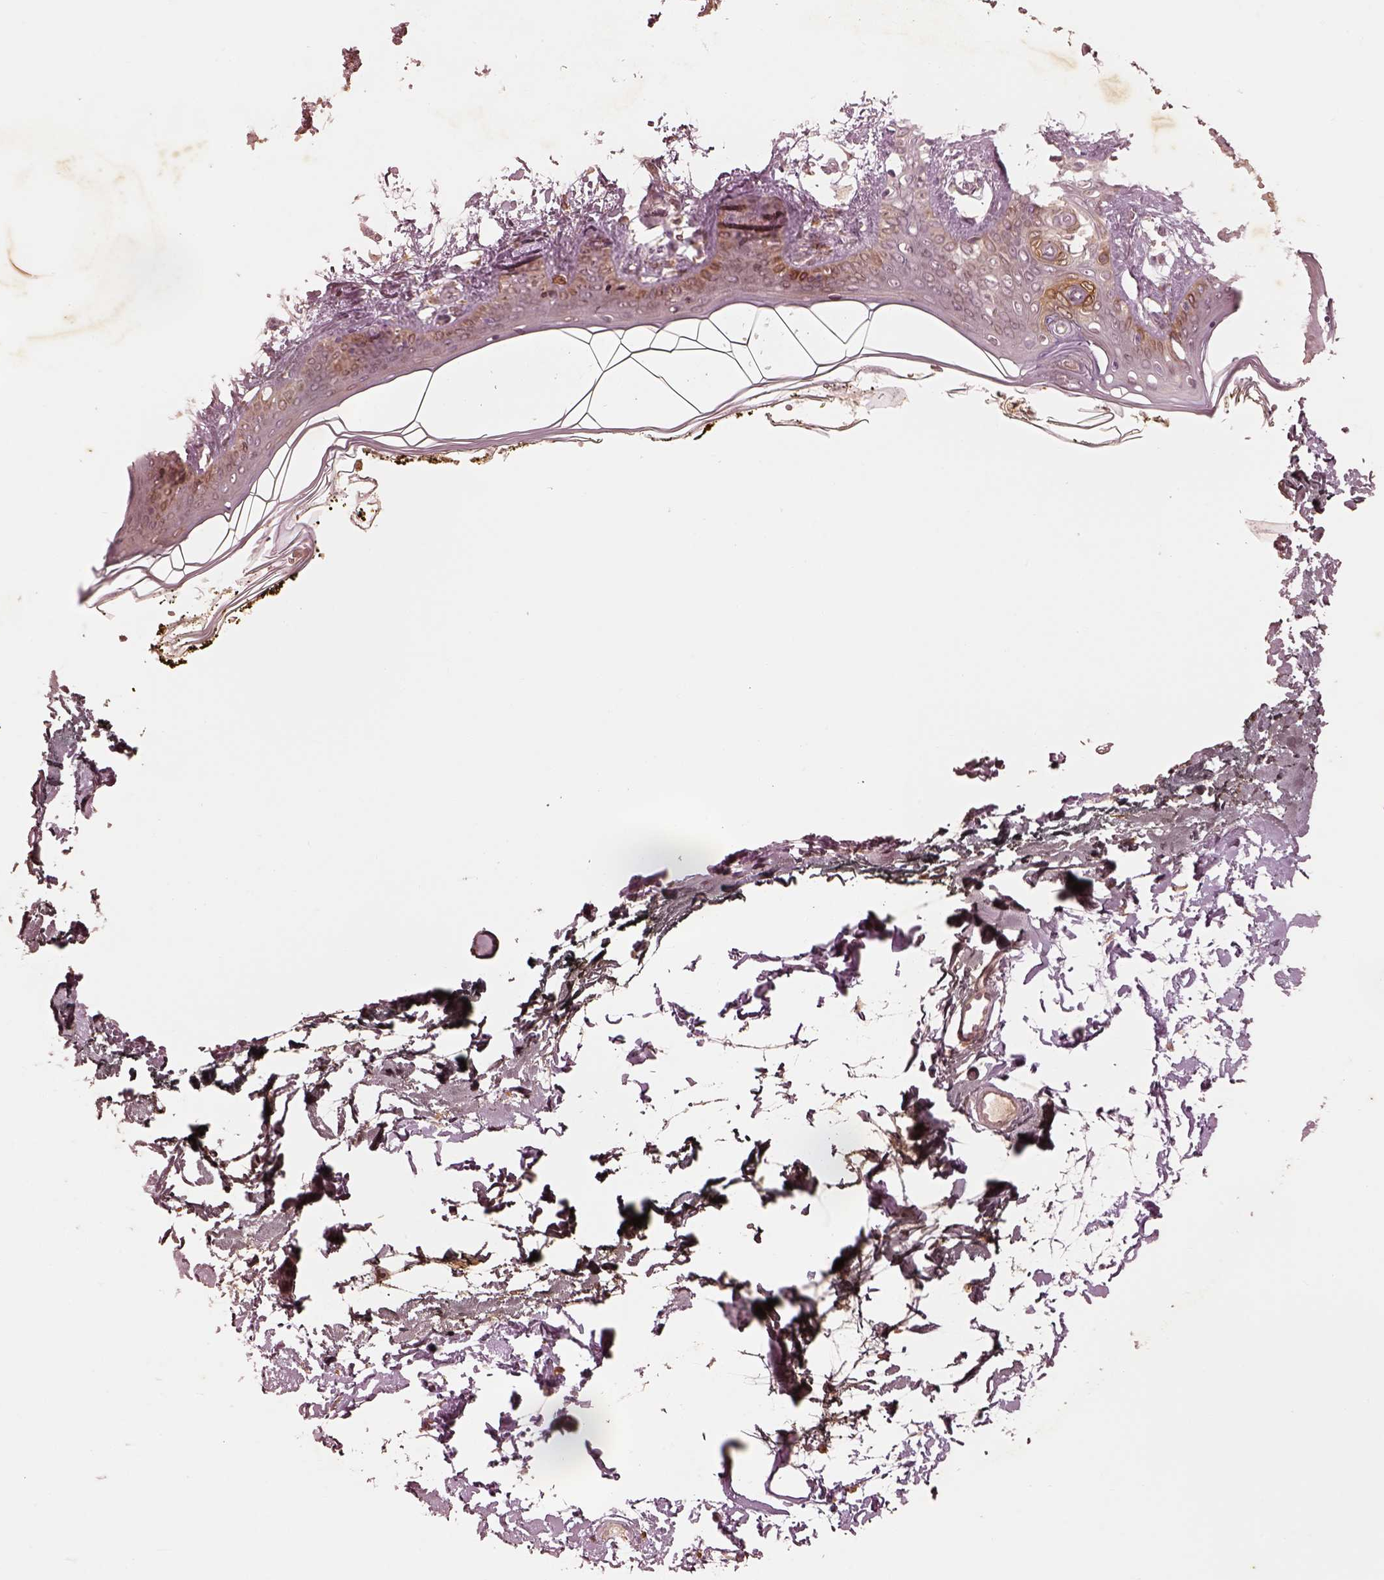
{"staining": {"intensity": "weak", "quantity": ">75%", "location": "cytoplasmic/membranous"}, "tissue": "skin", "cell_type": "Fibroblasts", "image_type": "normal", "snomed": [{"axis": "morphology", "description": "Normal tissue, NOS"}, {"axis": "topography", "description": "Skin"}], "caption": "Brown immunohistochemical staining in normal human skin exhibits weak cytoplasmic/membranous staining in about >75% of fibroblasts.", "gene": "WLS", "patient": {"sex": "female", "age": 34}}